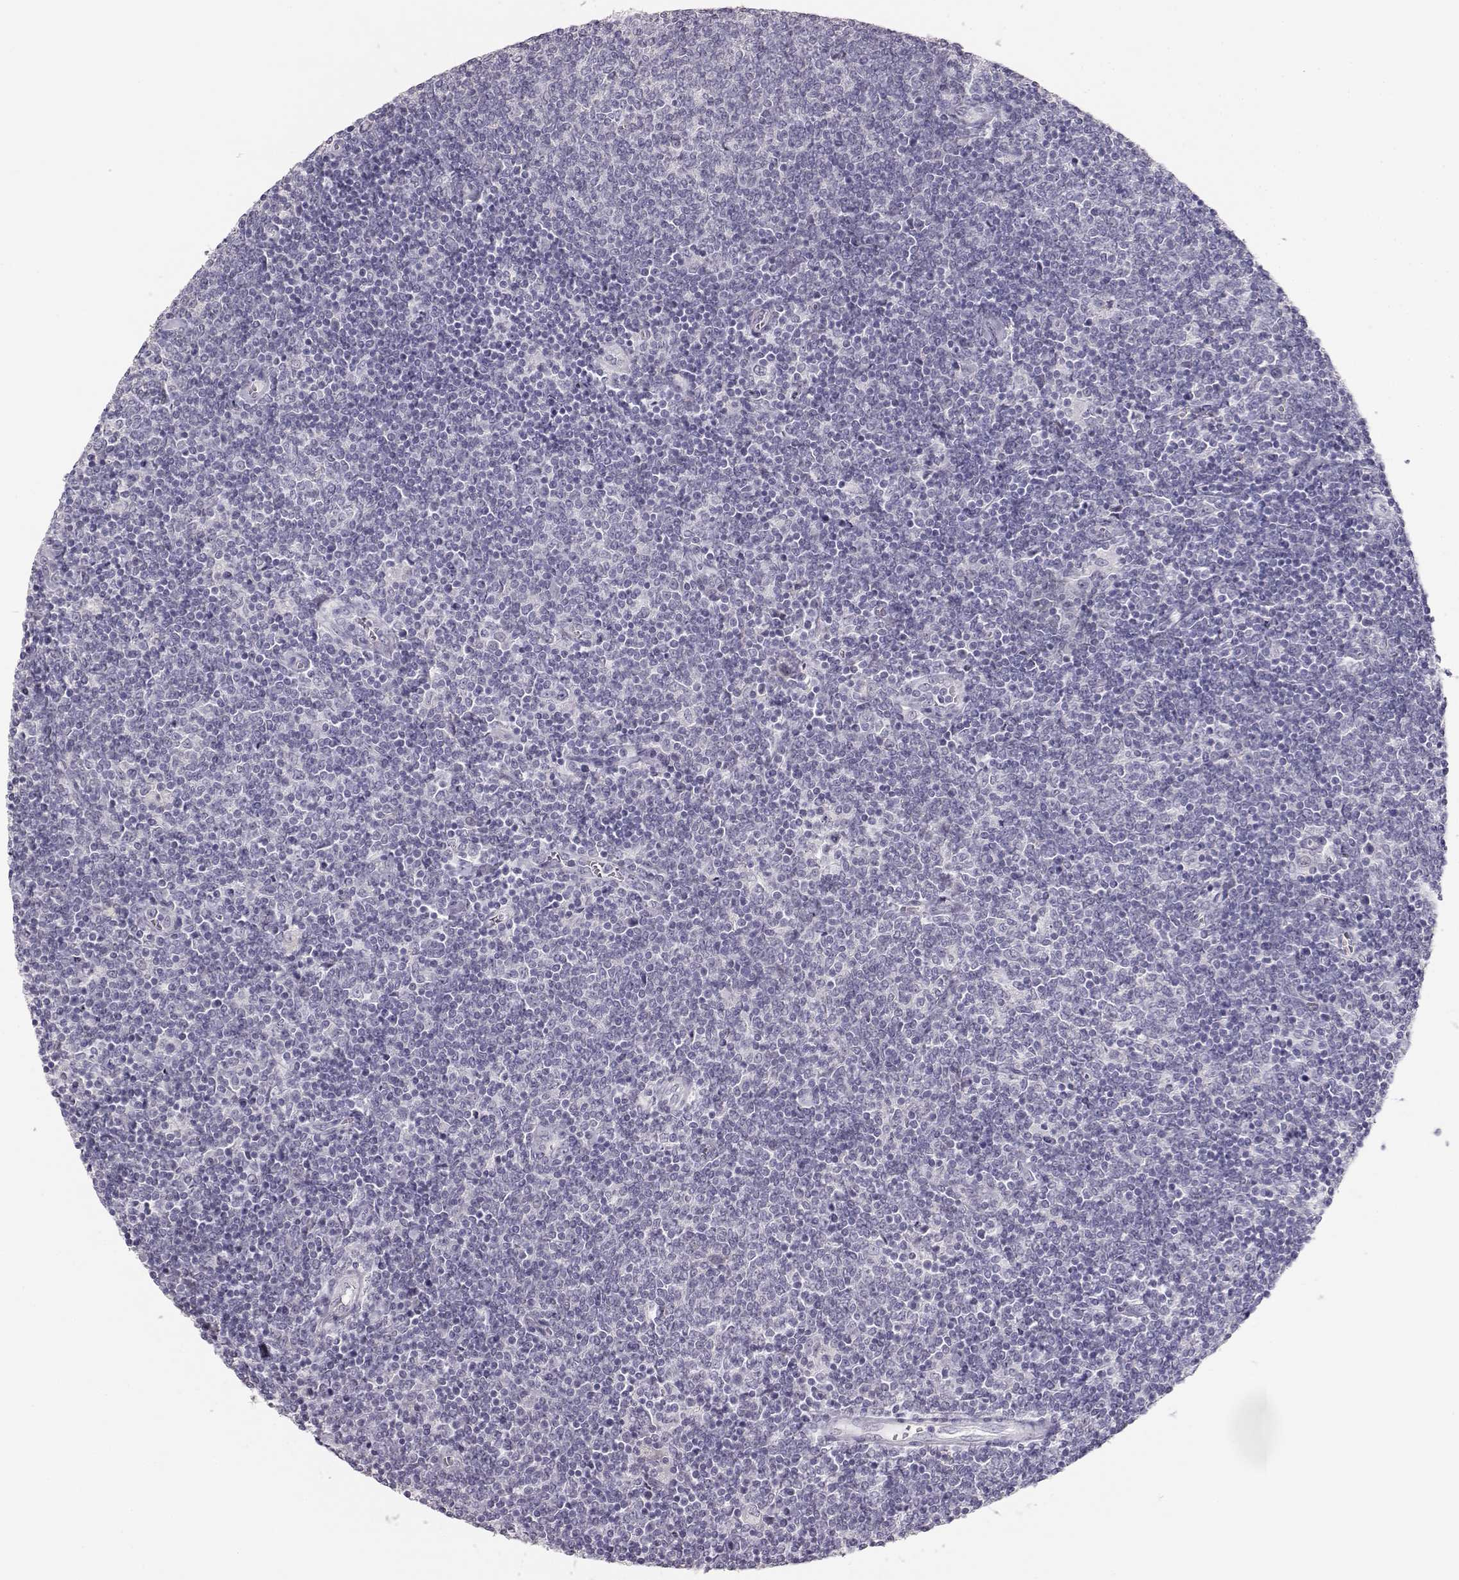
{"staining": {"intensity": "negative", "quantity": "none", "location": "none"}, "tissue": "lymphoma", "cell_type": "Tumor cells", "image_type": "cancer", "snomed": [{"axis": "morphology", "description": "Malignant lymphoma, non-Hodgkin's type, Low grade"}, {"axis": "topography", "description": "Lymph node"}], "caption": "IHC of human lymphoma demonstrates no positivity in tumor cells.", "gene": "TKTL1", "patient": {"sex": "male", "age": 52}}